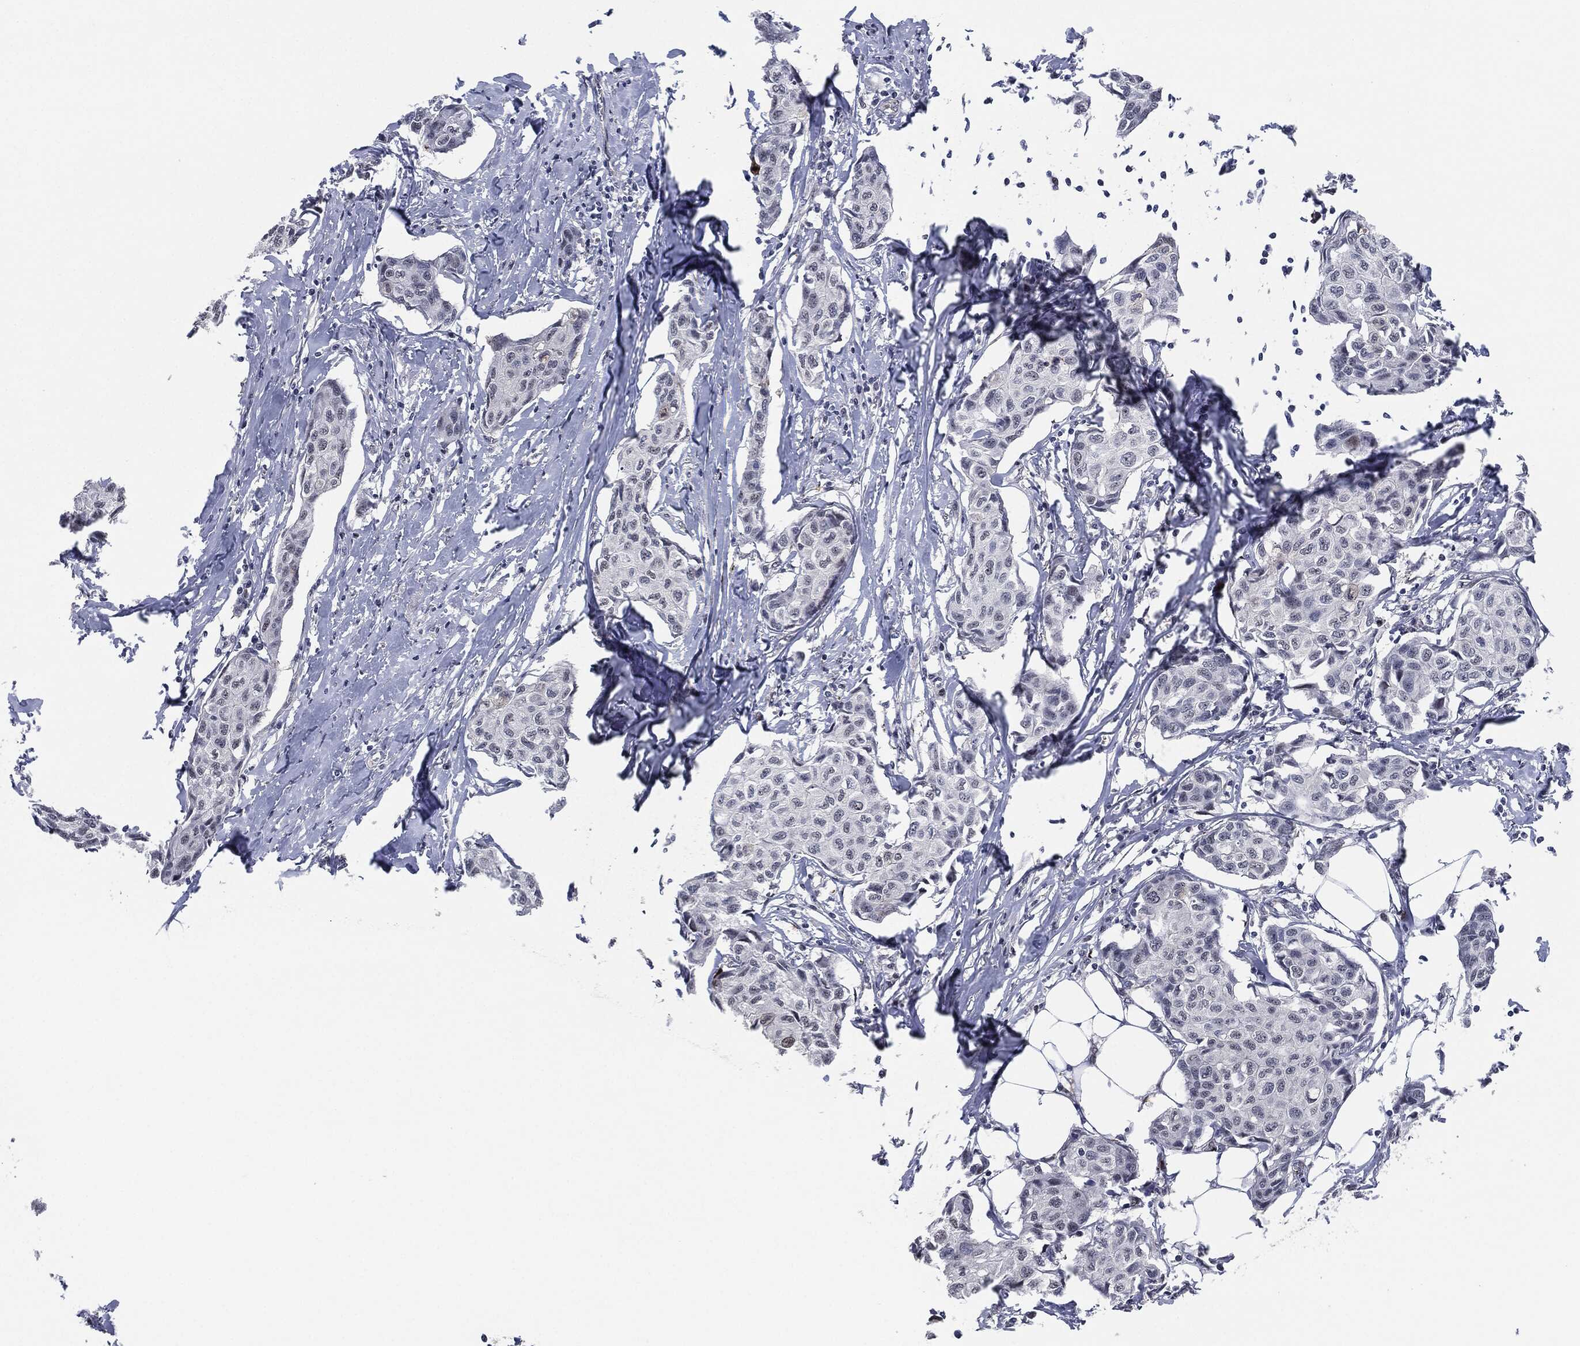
{"staining": {"intensity": "negative", "quantity": "none", "location": "none"}, "tissue": "breast cancer", "cell_type": "Tumor cells", "image_type": "cancer", "snomed": [{"axis": "morphology", "description": "Duct carcinoma"}, {"axis": "topography", "description": "Breast"}], "caption": "This photomicrograph is of breast cancer stained with immunohistochemistry (IHC) to label a protein in brown with the nuclei are counter-stained blue. There is no expression in tumor cells.", "gene": "AKT2", "patient": {"sex": "female", "age": 80}}